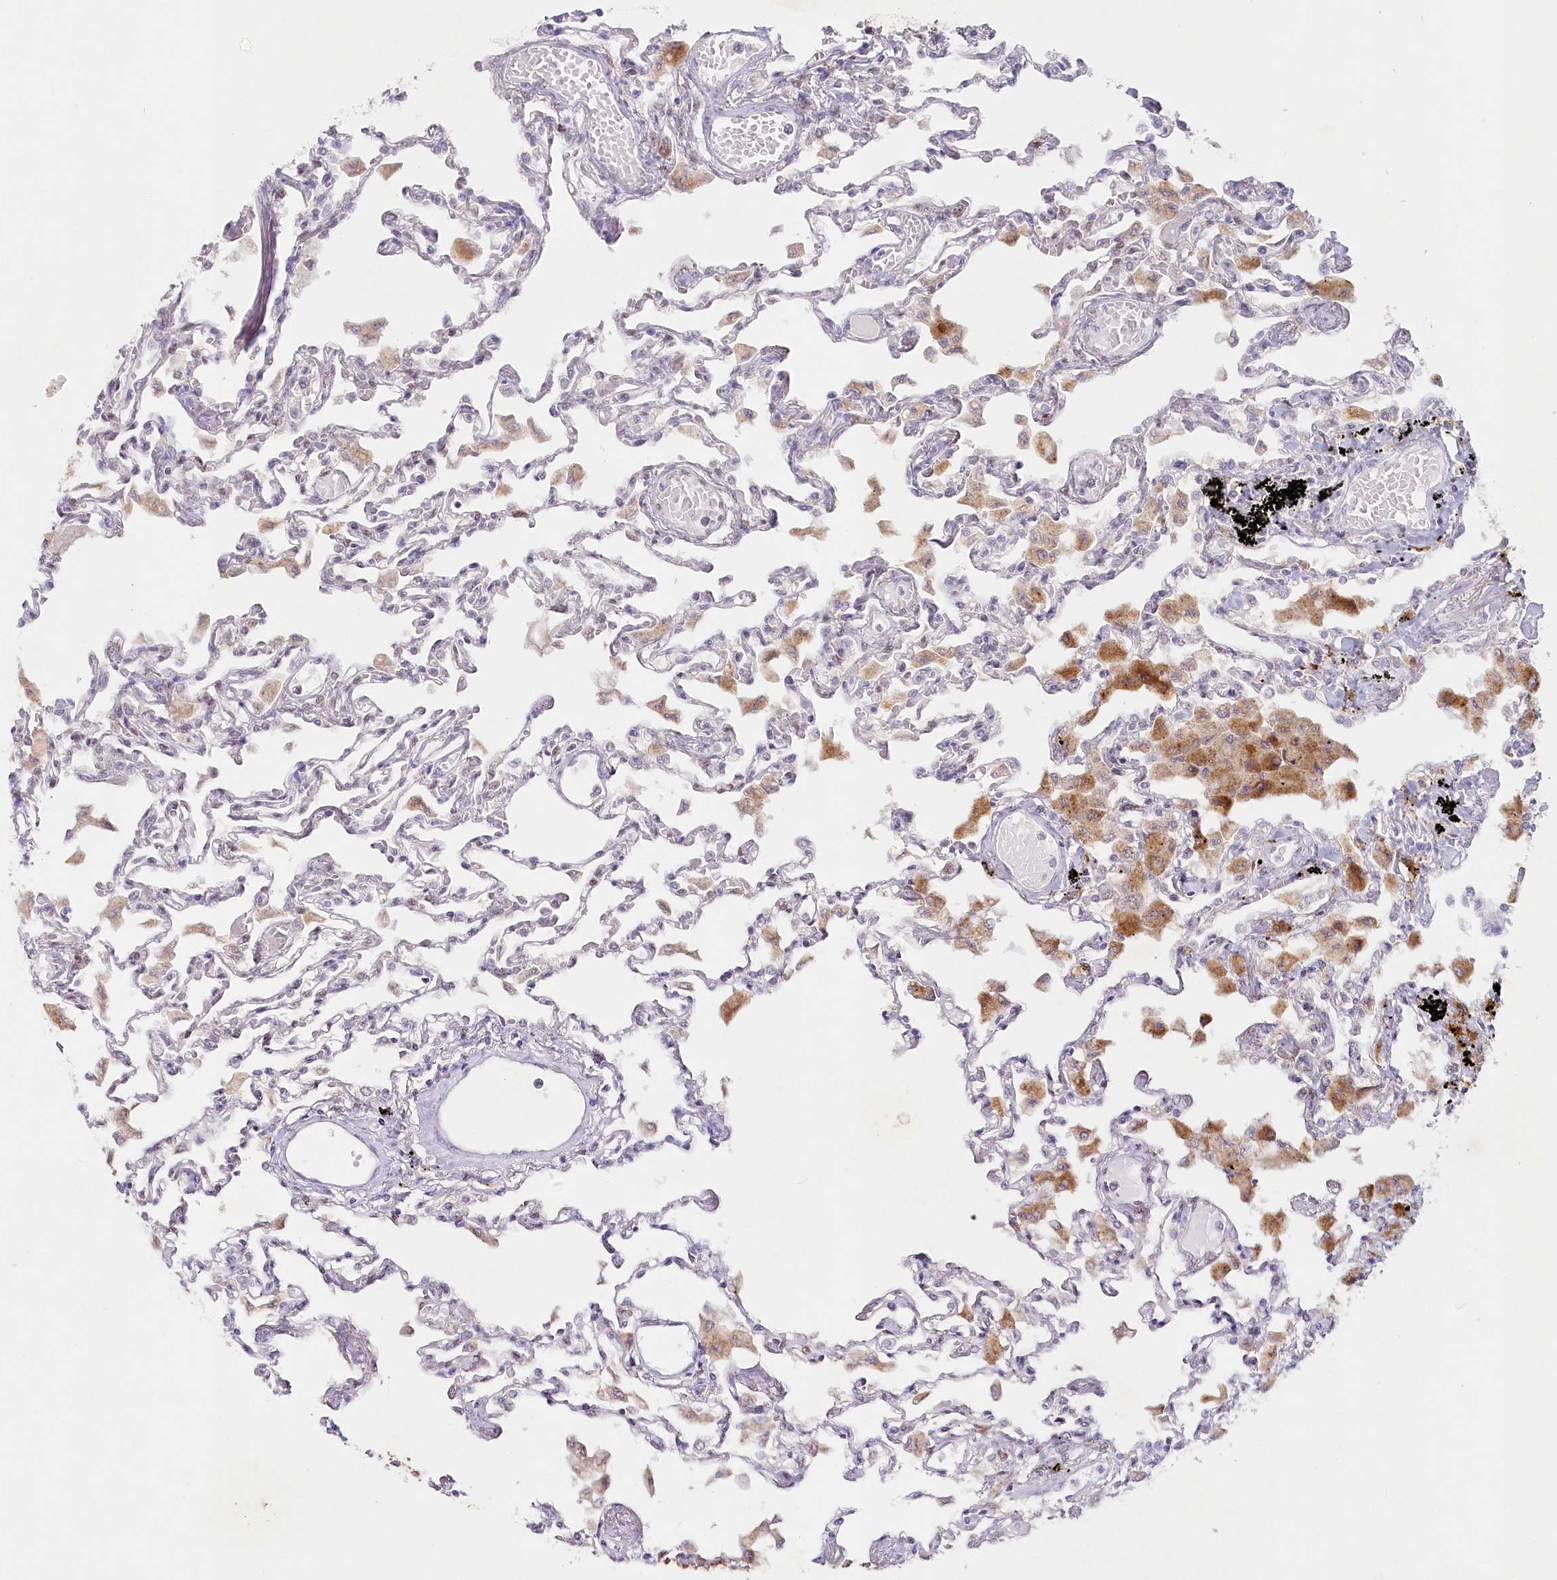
{"staining": {"intensity": "negative", "quantity": "none", "location": "none"}, "tissue": "lung", "cell_type": "Alveolar cells", "image_type": "normal", "snomed": [{"axis": "morphology", "description": "Normal tissue, NOS"}, {"axis": "topography", "description": "Bronchus"}, {"axis": "topography", "description": "Lung"}], "caption": "Protein analysis of normal lung displays no significant staining in alveolar cells. (DAB immunohistochemistry (IHC) with hematoxylin counter stain).", "gene": "PSAPL1", "patient": {"sex": "female", "age": 49}}